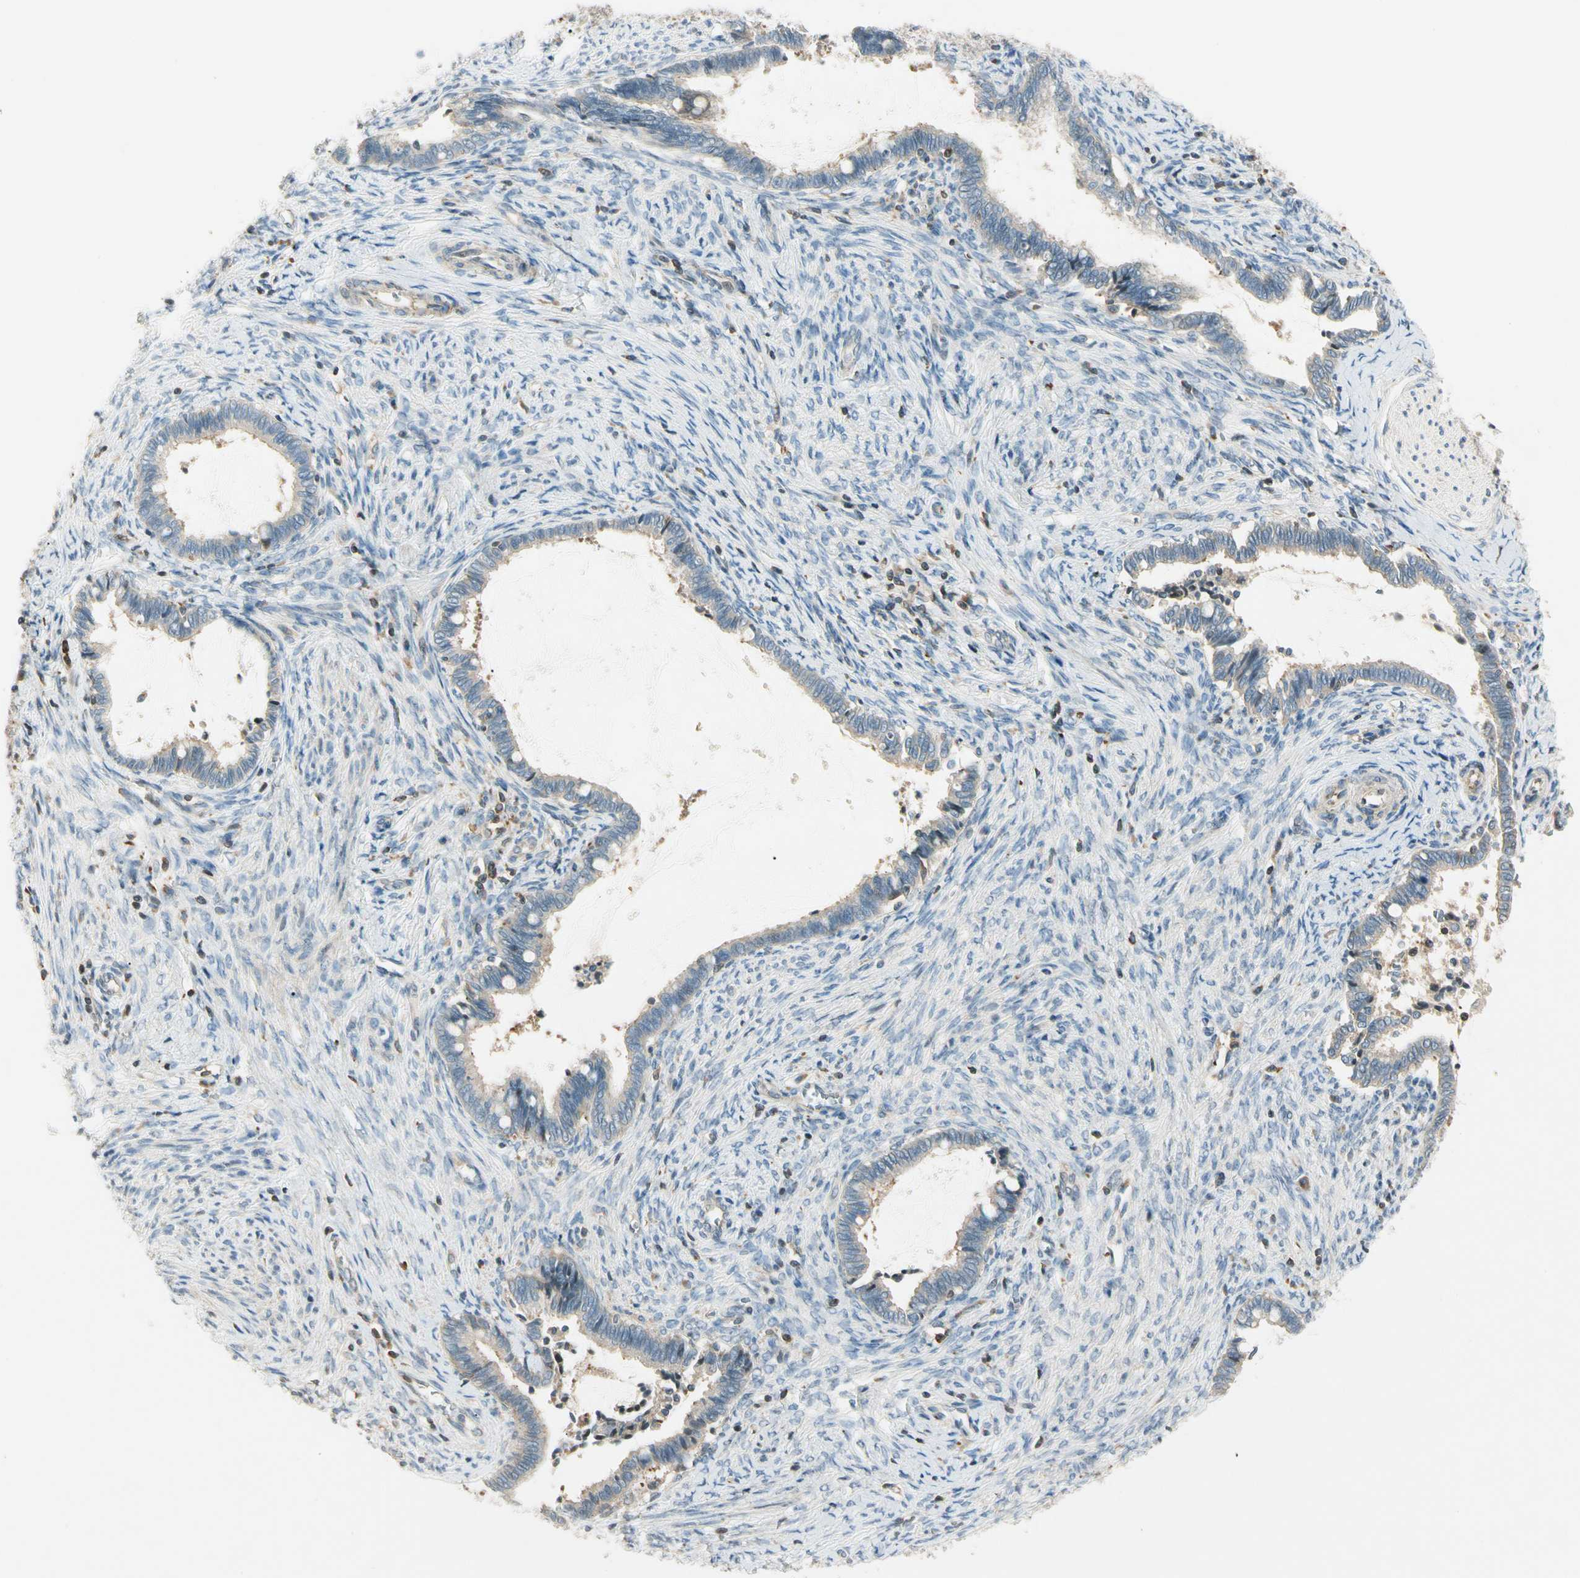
{"staining": {"intensity": "weak", "quantity": ">75%", "location": "cytoplasmic/membranous"}, "tissue": "cervical cancer", "cell_type": "Tumor cells", "image_type": "cancer", "snomed": [{"axis": "morphology", "description": "Adenocarcinoma, NOS"}, {"axis": "topography", "description": "Cervix"}], "caption": "Brown immunohistochemical staining in human cervical adenocarcinoma reveals weak cytoplasmic/membranous positivity in about >75% of tumor cells.", "gene": "CDH6", "patient": {"sex": "female", "age": 44}}